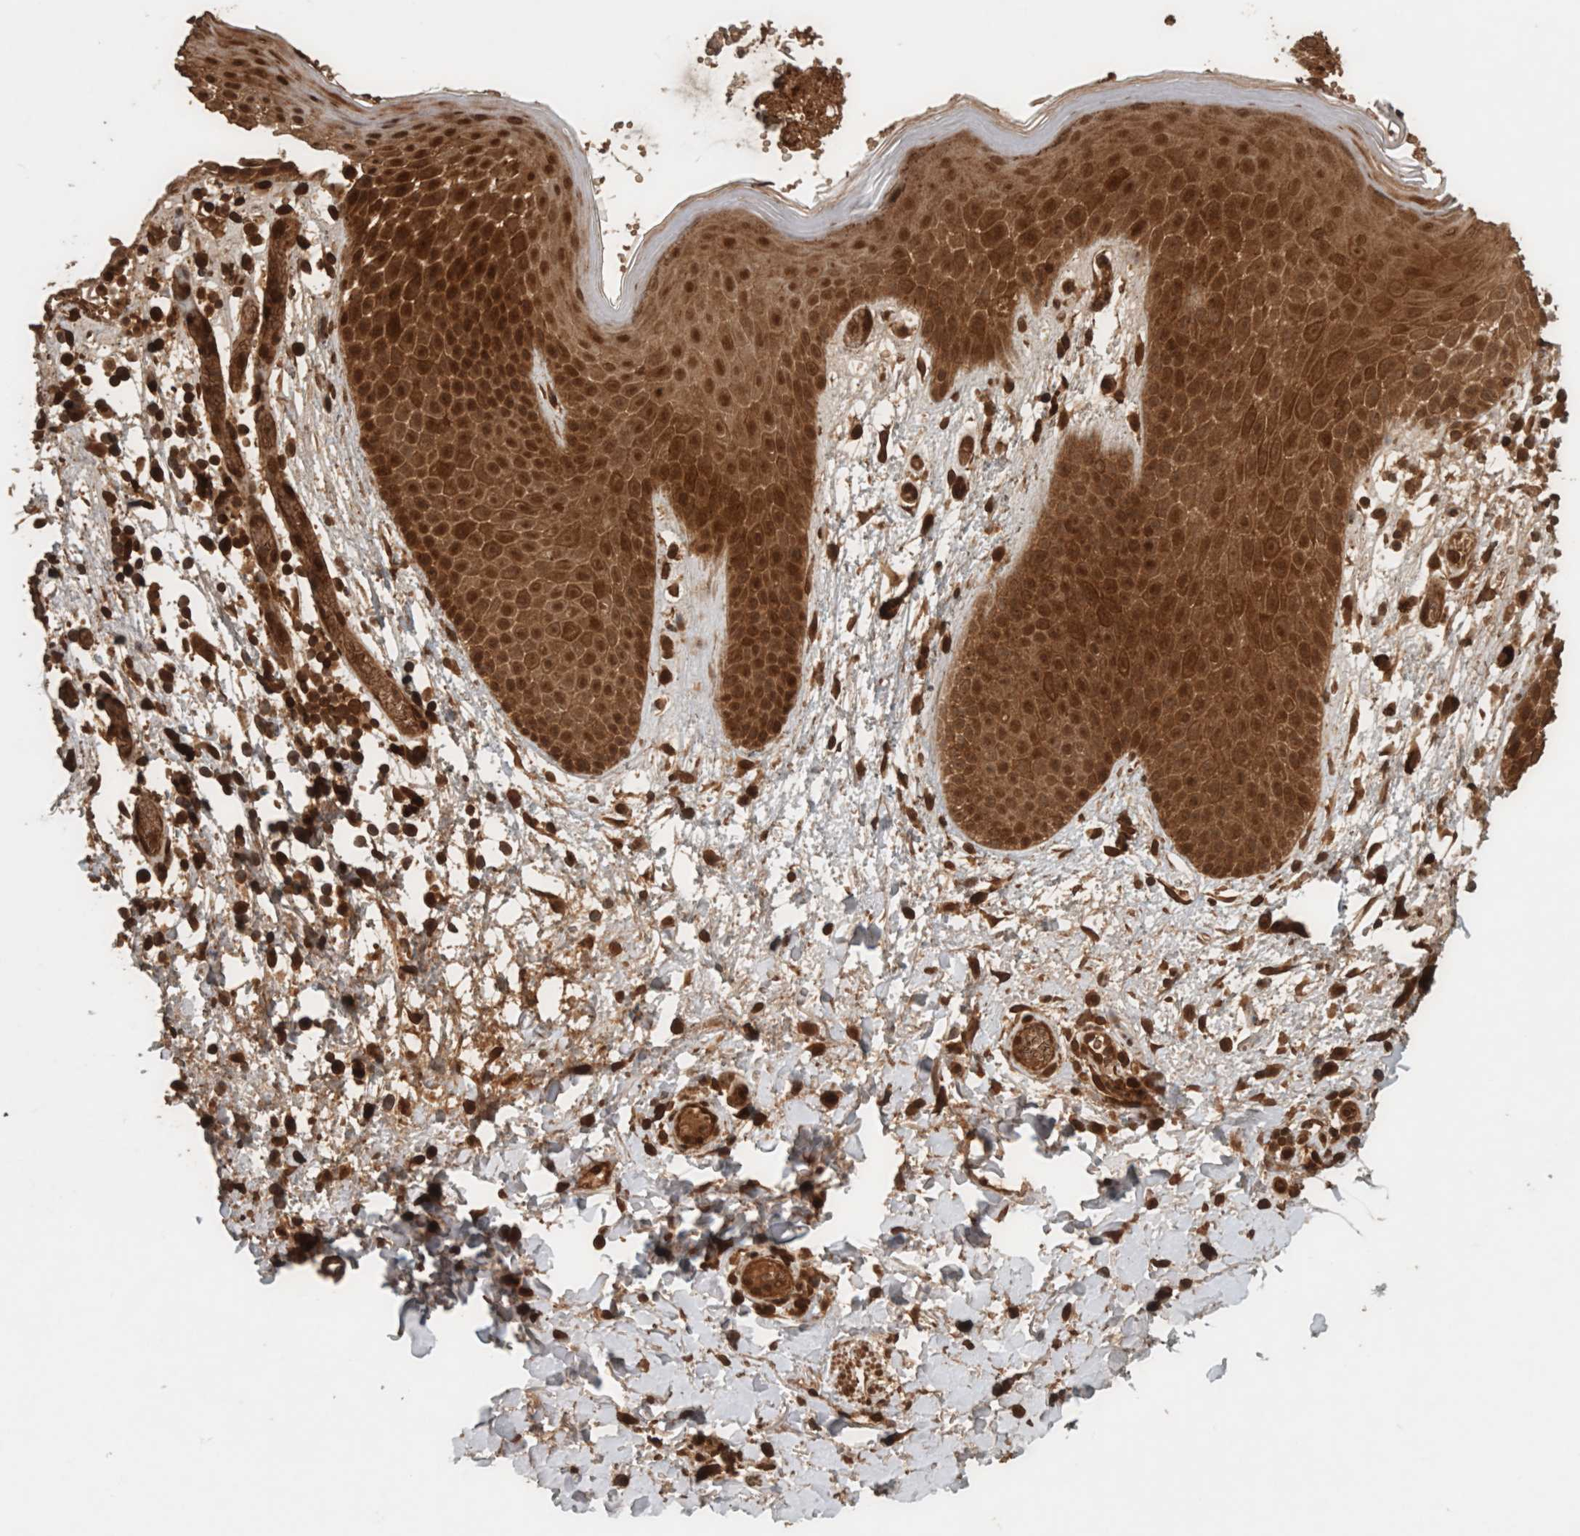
{"staining": {"intensity": "strong", "quantity": ">75%", "location": "cytoplasmic/membranous,nuclear"}, "tissue": "skin", "cell_type": "Epidermal cells", "image_type": "normal", "snomed": [{"axis": "morphology", "description": "Normal tissue, NOS"}, {"axis": "topography", "description": "Anal"}], "caption": "Protein expression analysis of normal human skin reveals strong cytoplasmic/membranous,nuclear positivity in approximately >75% of epidermal cells. The protein of interest is shown in brown color, while the nuclei are stained blue.", "gene": "CNTROB", "patient": {"sex": "male", "age": 74}}